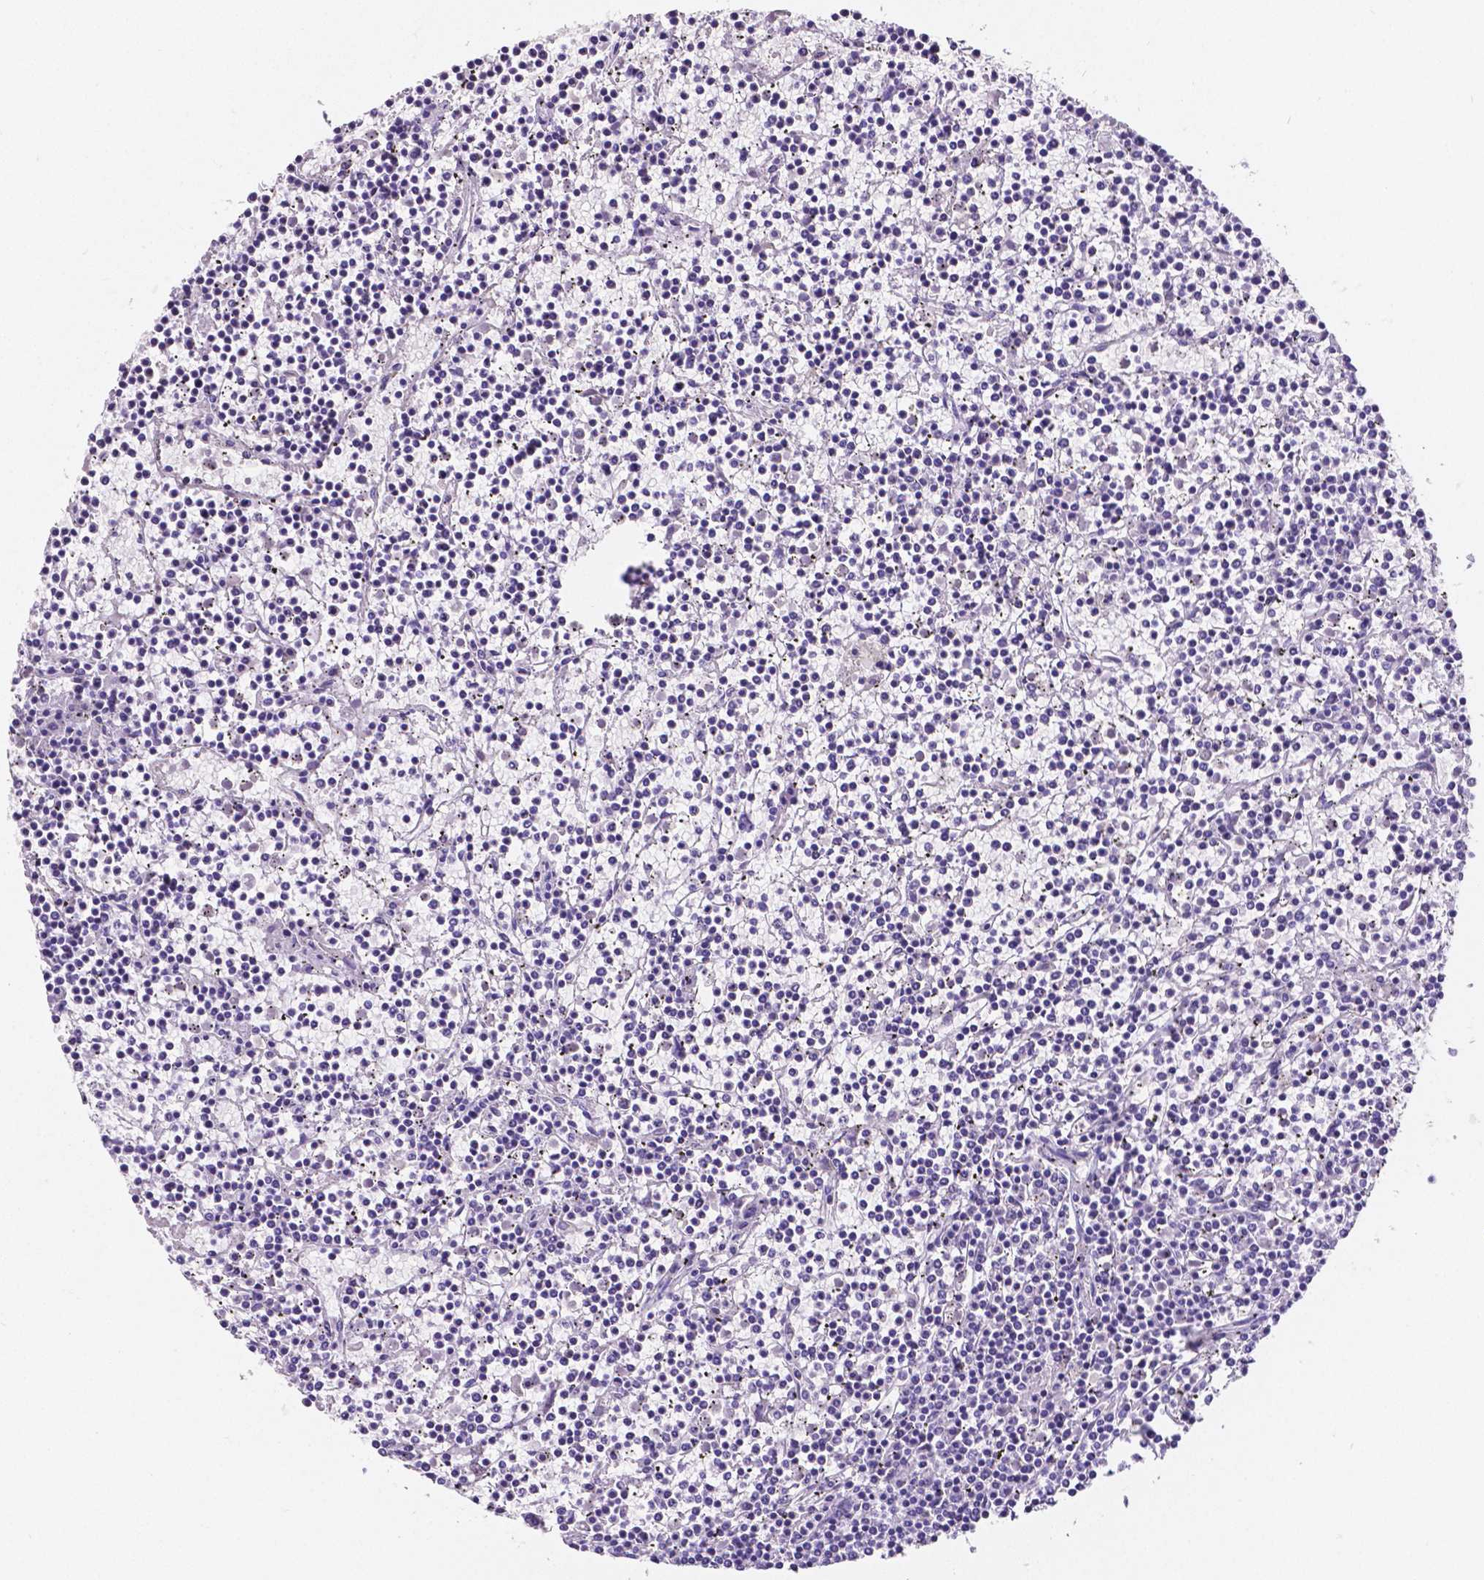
{"staining": {"intensity": "negative", "quantity": "none", "location": "none"}, "tissue": "lymphoma", "cell_type": "Tumor cells", "image_type": "cancer", "snomed": [{"axis": "morphology", "description": "Malignant lymphoma, non-Hodgkin's type, Low grade"}, {"axis": "topography", "description": "Spleen"}], "caption": "High magnification brightfield microscopy of low-grade malignant lymphoma, non-Hodgkin's type stained with DAB (brown) and counterstained with hematoxylin (blue): tumor cells show no significant expression.", "gene": "SATB2", "patient": {"sex": "female", "age": 19}}